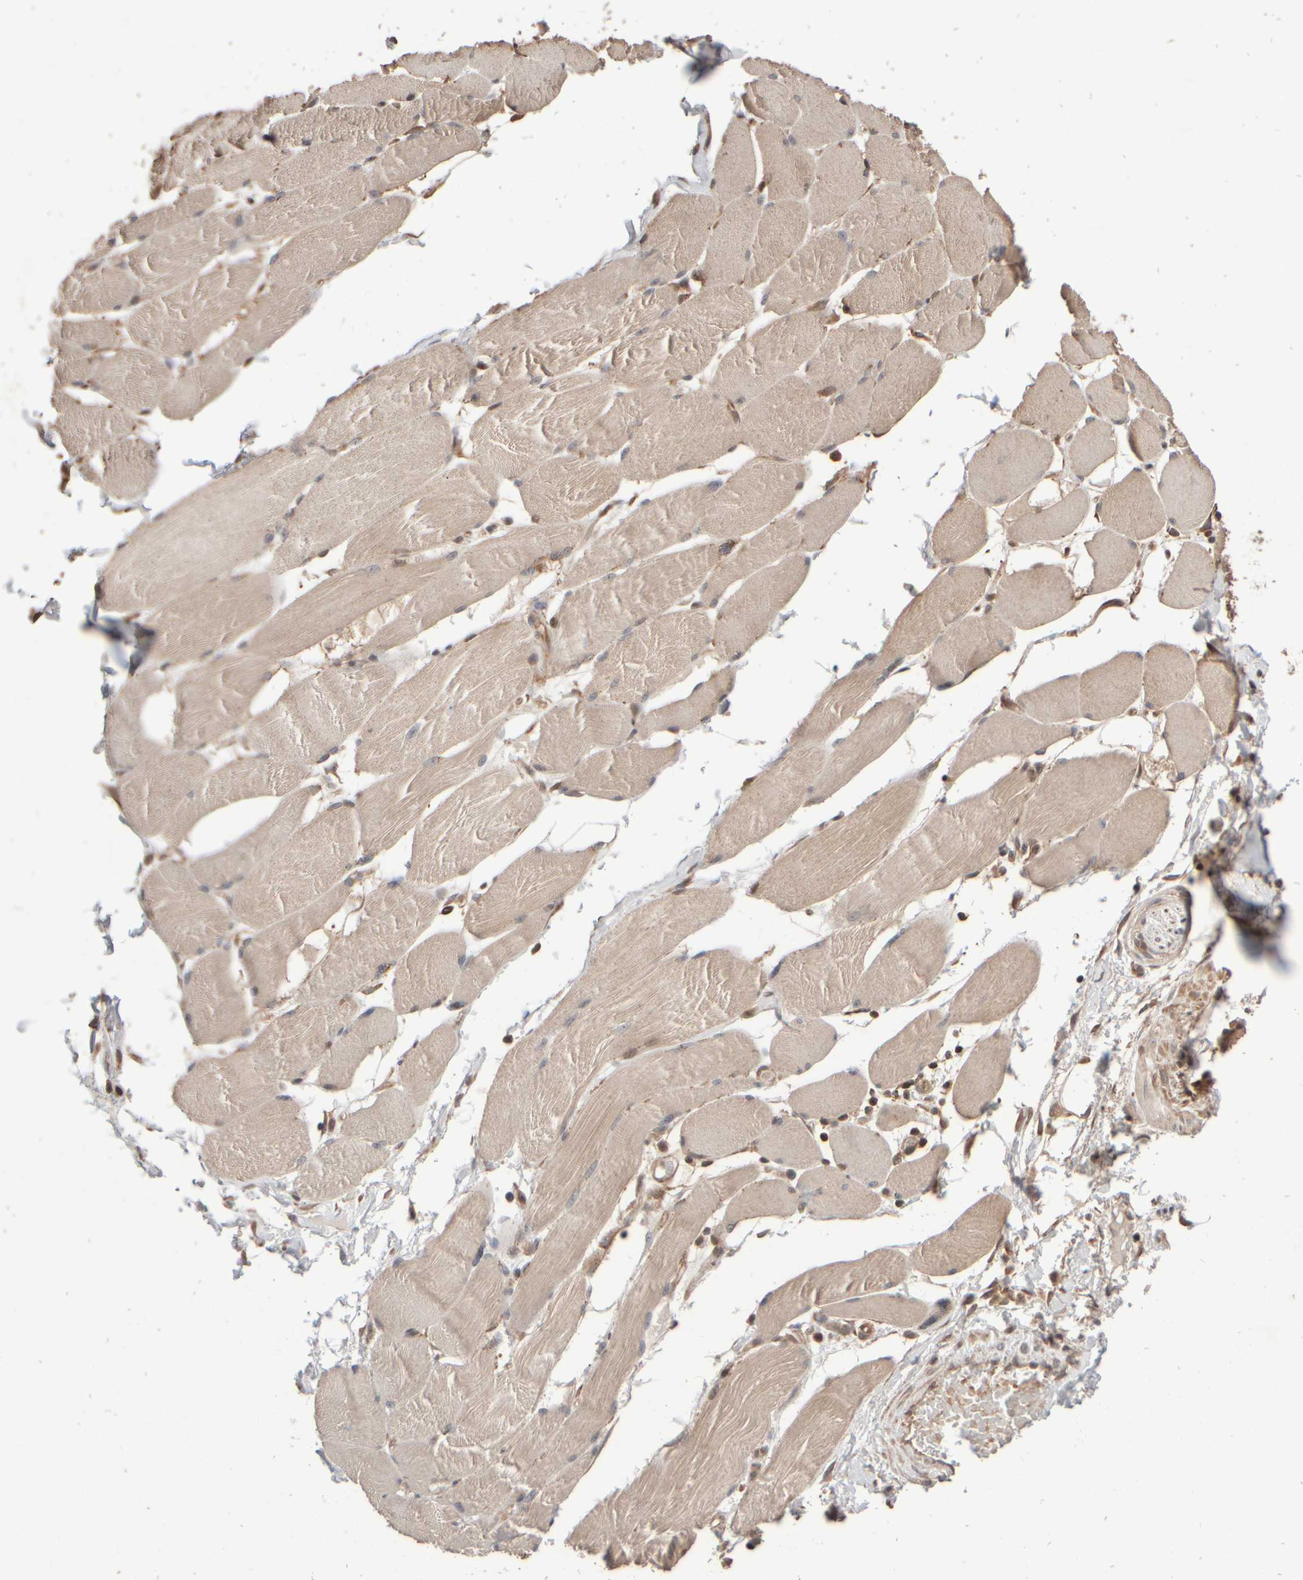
{"staining": {"intensity": "moderate", "quantity": ">75%", "location": "cytoplasmic/membranous"}, "tissue": "skeletal muscle", "cell_type": "Myocytes", "image_type": "normal", "snomed": [{"axis": "morphology", "description": "Normal tissue, NOS"}, {"axis": "topography", "description": "Skin"}, {"axis": "topography", "description": "Skeletal muscle"}], "caption": "Immunohistochemical staining of unremarkable human skeletal muscle shows medium levels of moderate cytoplasmic/membranous expression in approximately >75% of myocytes.", "gene": "ABHD11", "patient": {"sex": "male", "age": 83}}